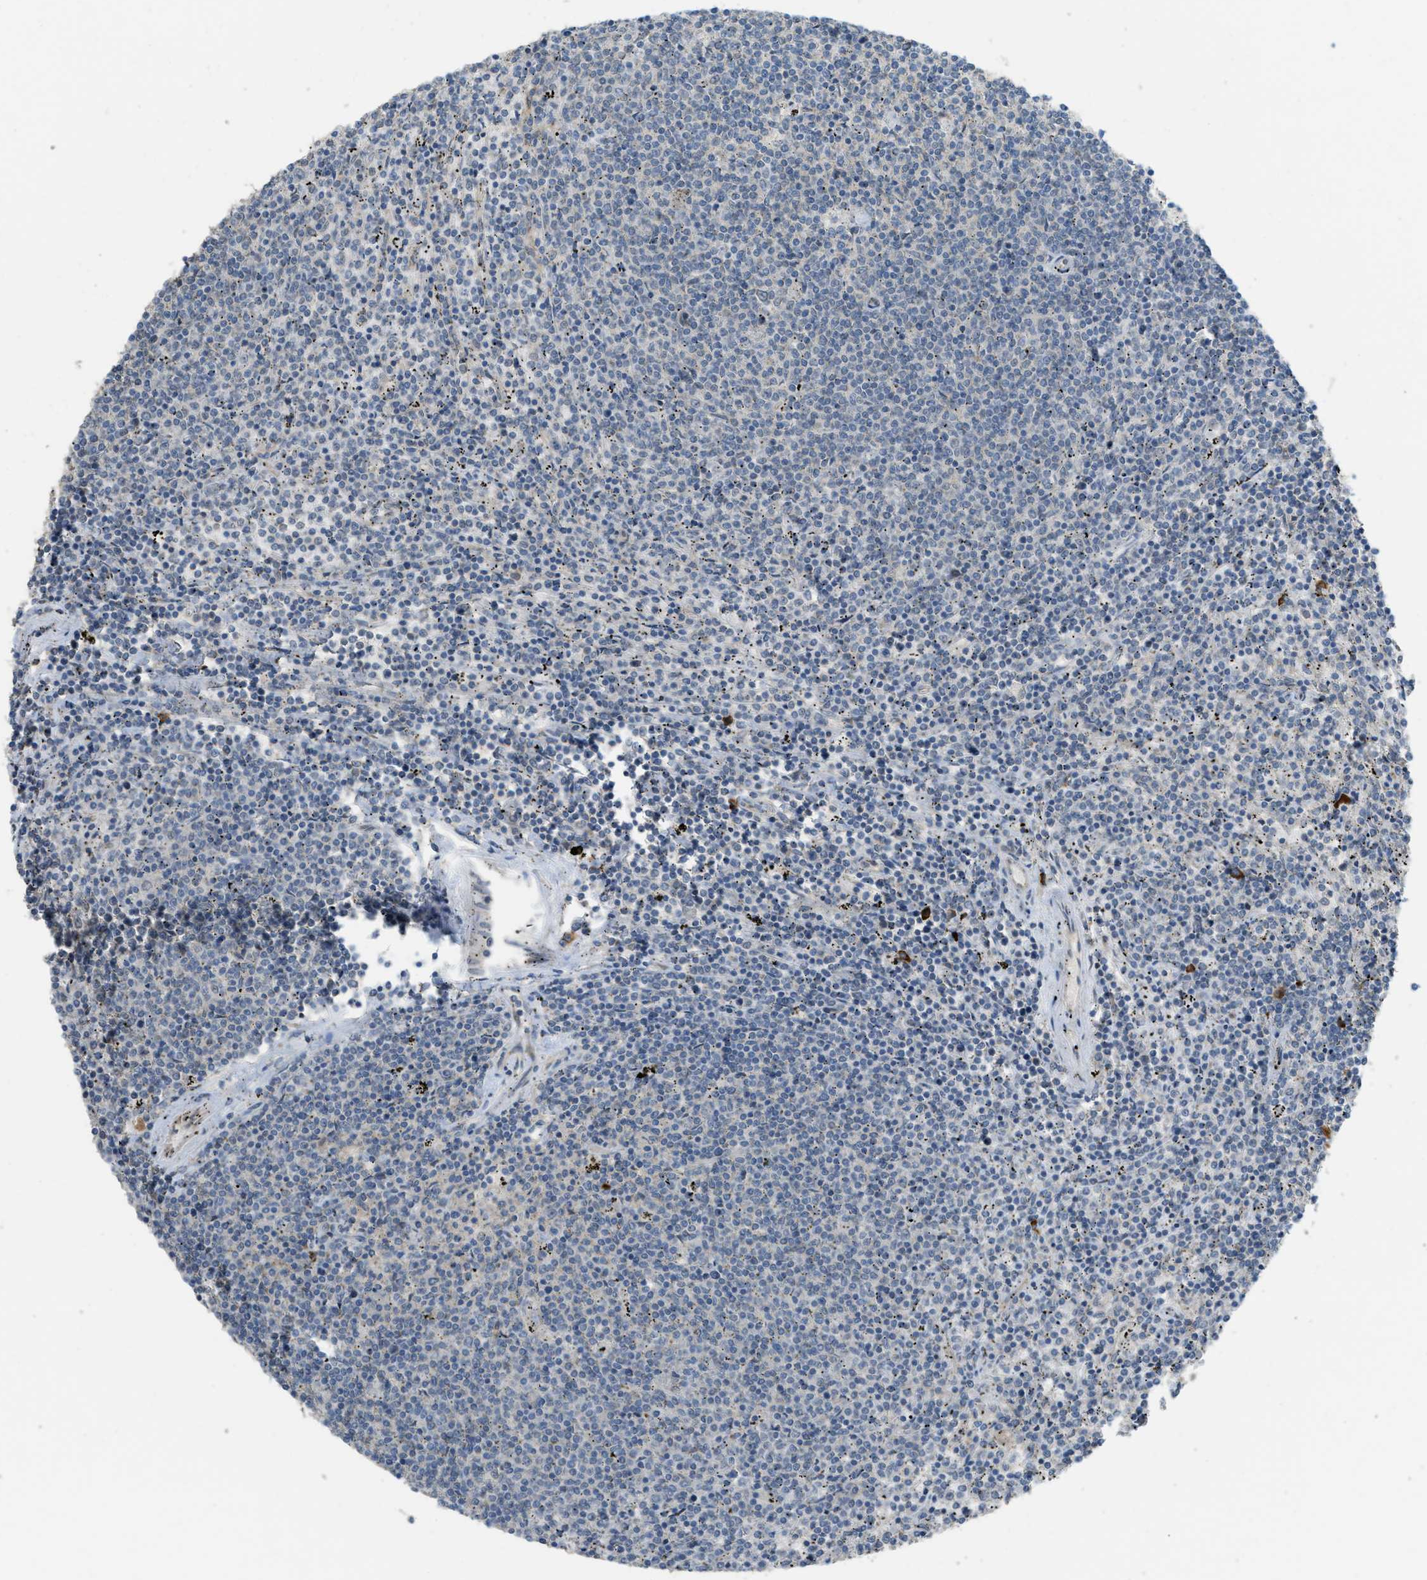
{"staining": {"intensity": "negative", "quantity": "none", "location": "none"}, "tissue": "lymphoma", "cell_type": "Tumor cells", "image_type": "cancer", "snomed": [{"axis": "morphology", "description": "Malignant lymphoma, non-Hodgkin's type, Low grade"}, {"axis": "topography", "description": "Spleen"}], "caption": "Tumor cells are negative for brown protein staining in malignant lymphoma, non-Hodgkin's type (low-grade). (DAB (3,3'-diaminobenzidine) immunohistochemistry with hematoxylin counter stain).", "gene": "IGF2BP2", "patient": {"sex": "female", "age": 50}}